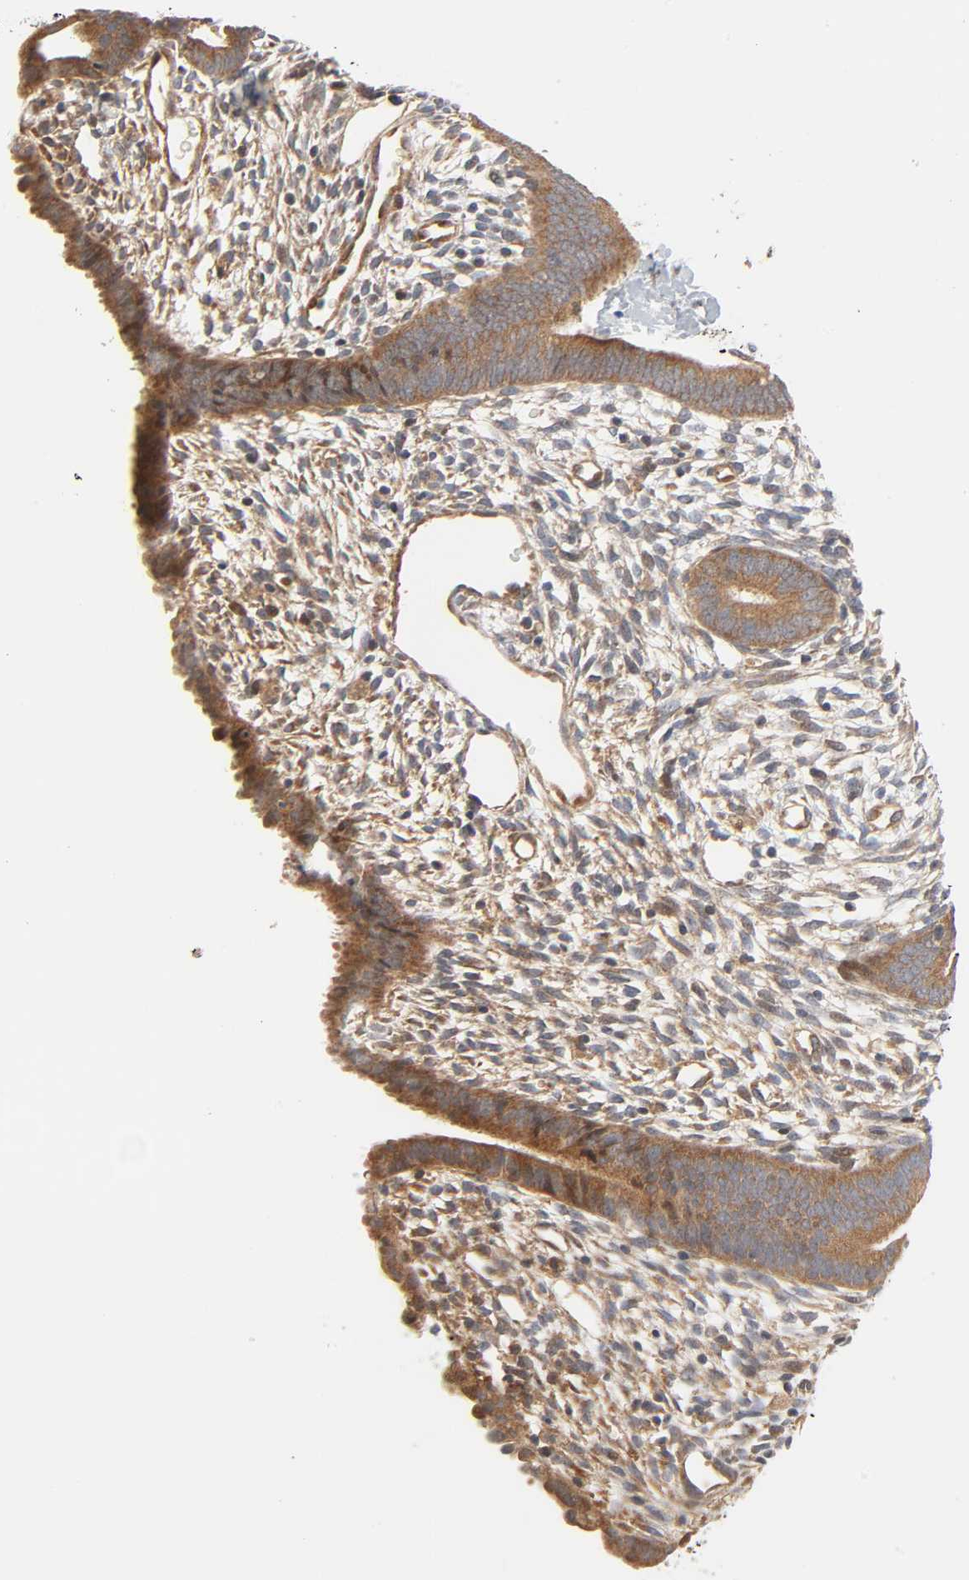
{"staining": {"intensity": "moderate", "quantity": "25%-75%", "location": "cytoplasmic/membranous"}, "tissue": "endometrium", "cell_type": "Cells in endometrial stroma", "image_type": "normal", "snomed": [{"axis": "morphology", "description": "Normal tissue, NOS"}, {"axis": "topography", "description": "Endometrium"}], "caption": "Immunohistochemistry (IHC) micrograph of unremarkable endometrium: endometrium stained using immunohistochemistry displays medium levels of moderate protein expression localized specifically in the cytoplasmic/membranous of cells in endometrial stroma, appearing as a cytoplasmic/membranous brown color.", "gene": "NEMF", "patient": {"sex": "female", "age": 57}}